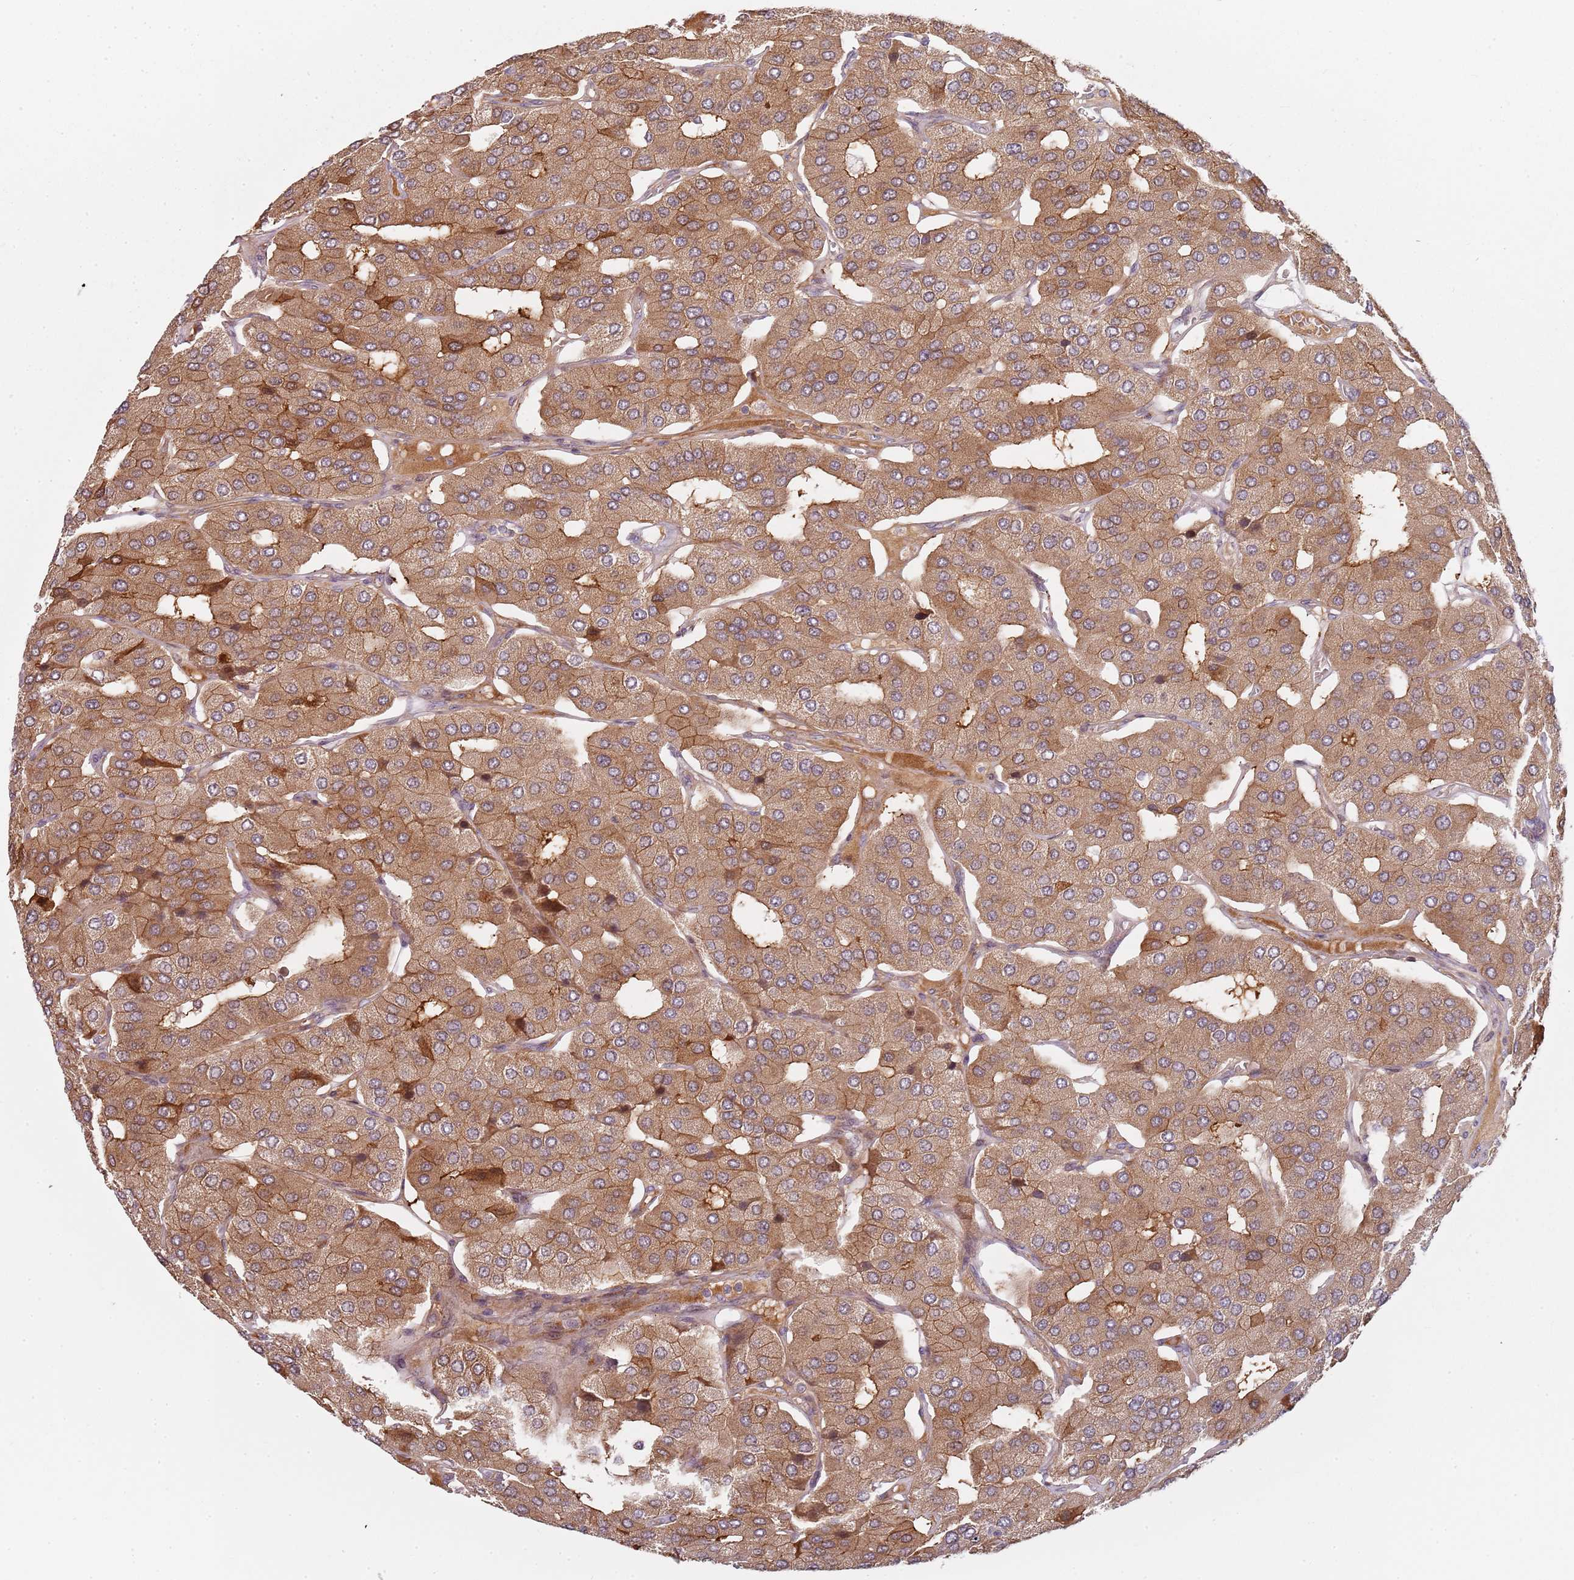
{"staining": {"intensity": "moderate", "quantity": ">75%", "location": "cytoplasmic/membranous"}, "tissue": "parathyroid gland", "cell_type": "Glandular cells", "image_type": "normal", "snomed": [{"axis": "morphology", "description": "Normal tissue, NOS"}, {"axis": "morphology", "description": "Adenoma, NOS"}, {"axis": "topography", "description": "Parathyroid gland"}], "caption": "This photomicrograph exhibits immunohistochemistry staining of unremarkable parathyroid gland, with medium moderate cytoplasmic/membranous positivity in about >75% of glandular cells.", "gene": "RPS6KA2", "patient": {"sex": "female", "age": 86}}